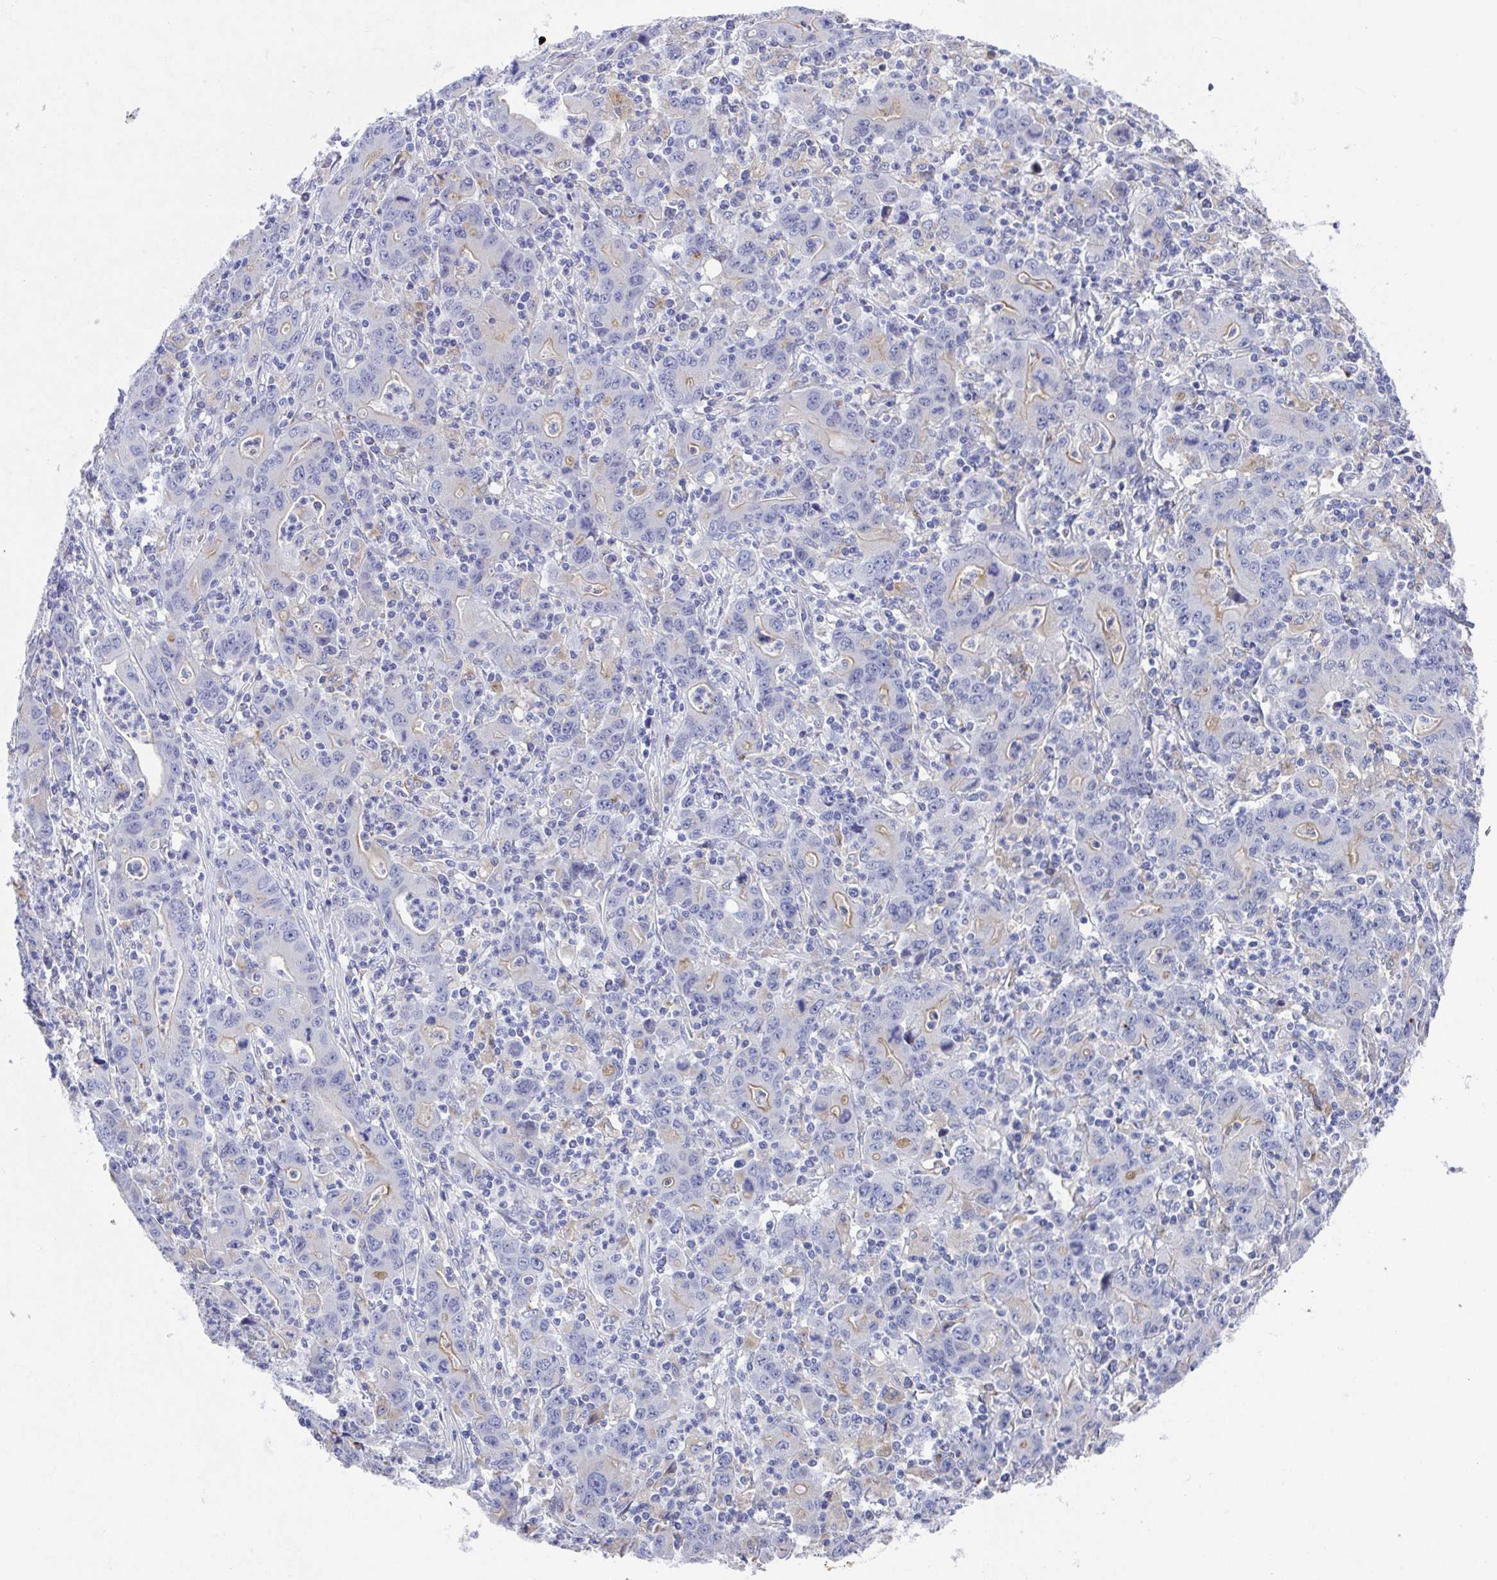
{"staining": {"intensity": "weak", "quantity": "<25%", "location": "cytoplasmic/membranous"}, "tissue": "stomach cancer", "cell_type": "Tumor cells", "image_type": "cancer", "snomed": [{"axis": "morphology", "description": "Adenocarcinoma, NOS"}, {"axis": "topography", "description": "Stomach, upper"}], "caption": "Protein analysis of stomach adenocarcinoma demonstrates no significant expression in tumor cells.", "gene": "TAS2R39", "patient": {"sex": "male", "age": 69}}